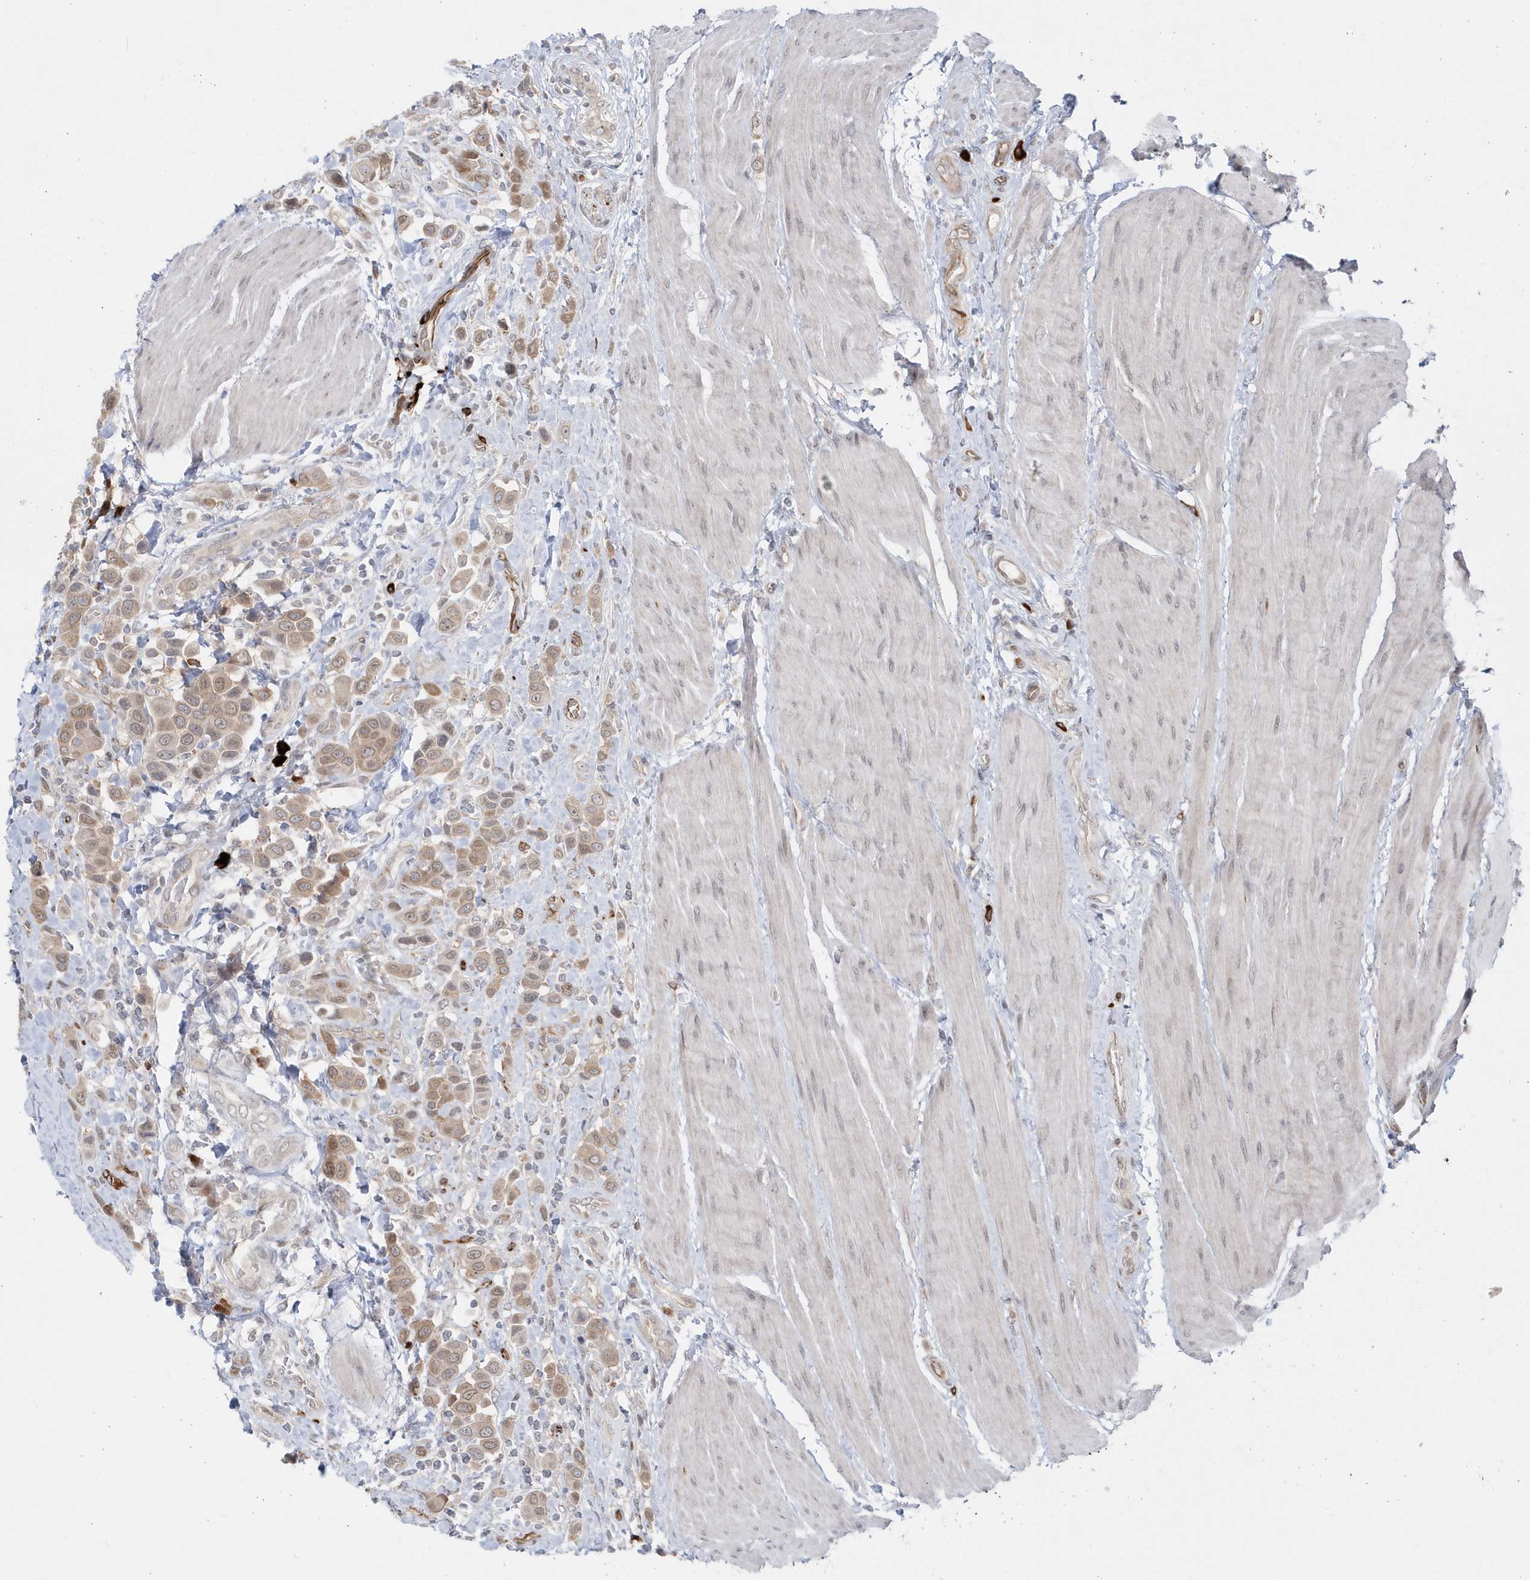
{"staining": {"intensity": "moderate", "quantity": ">75%", "location": "cytoplasmic/membranous"}, "tissue": "urothelial cancer", "cell_type": "Tumor cells", "image_type": "cancer", "snomed": [{"axis": "morphology", "description": "Urothelial carcinoma, High grade"}, {"axis": "topography", "description": "Urinary bladder"}], "caption": "Immunohistochemical staining of urothelial carcinoma (high-grade) reveals medium levels of moderate cytoplasmic/membranous protein expression in approximately >75% of tumor cells. The protein of interest is stained brown, and the nuclei are stained in blue (DAB (3,3'-diaminobenzidine) IHC with brightfield microscopy, high magnification).", "gene": "DHX57", "patient": {"sex": "male", "age": 50}}